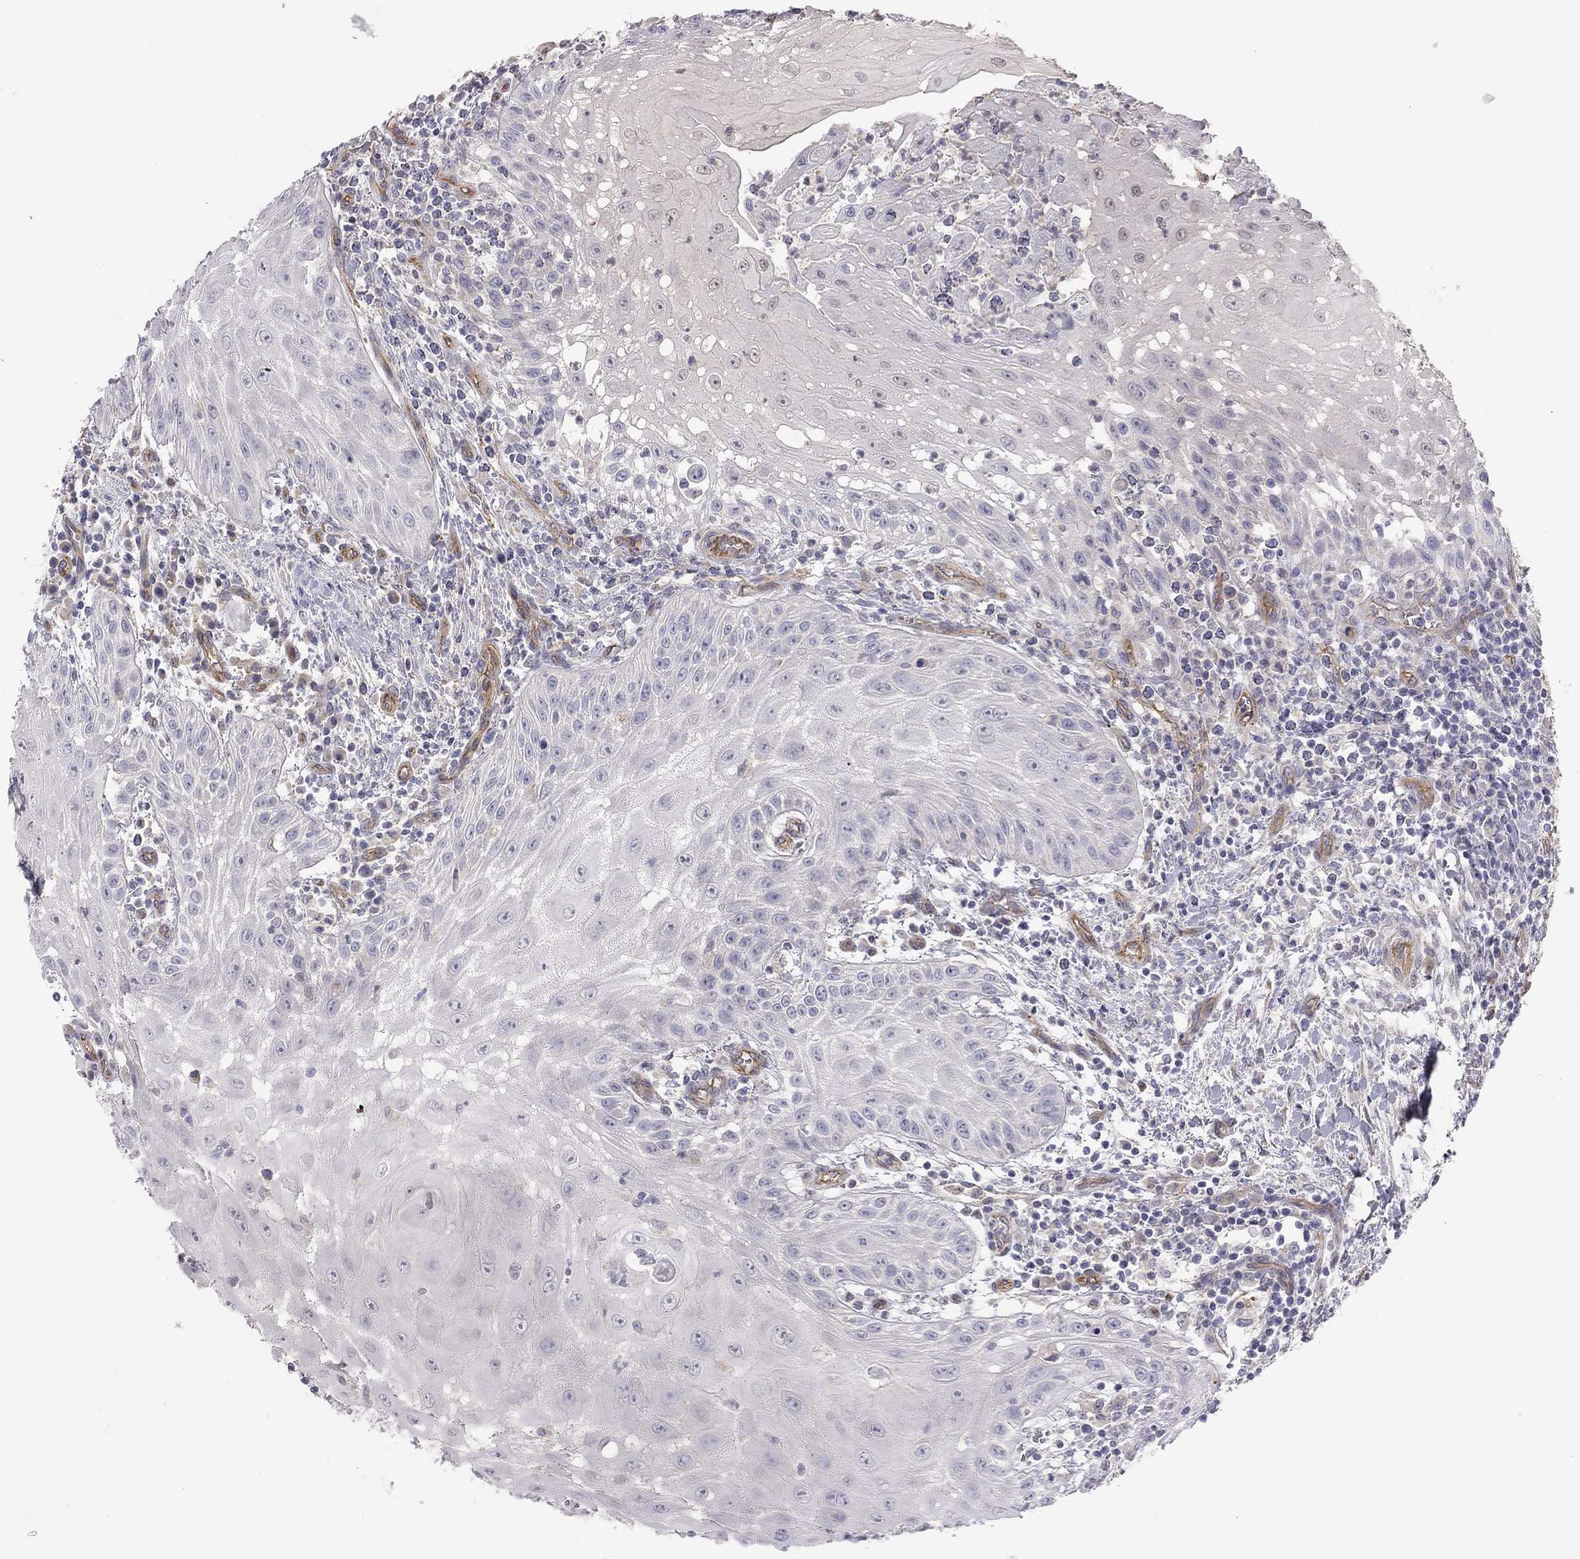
{"staining": {"intensity": "negative", "quantity": "none", "location": "none"}, "tissue": "head and neck cancer", "cell_type": "Tumor cells", "image_type": "cancer", "snomed": [{"axis": "morphology", "description": "Squamous cell carcinoma, NOS"}, {"axis": "topography", "description": "Oral tissue"}, {"axis": "topography", "description": "Head-Neck"}], "caption": "Tumor cells are negative for protein expression in human head and neck squamous cell carcinoma.", "gene": "GPRC5B", "patient": {"sex": "male", "age": 58}}